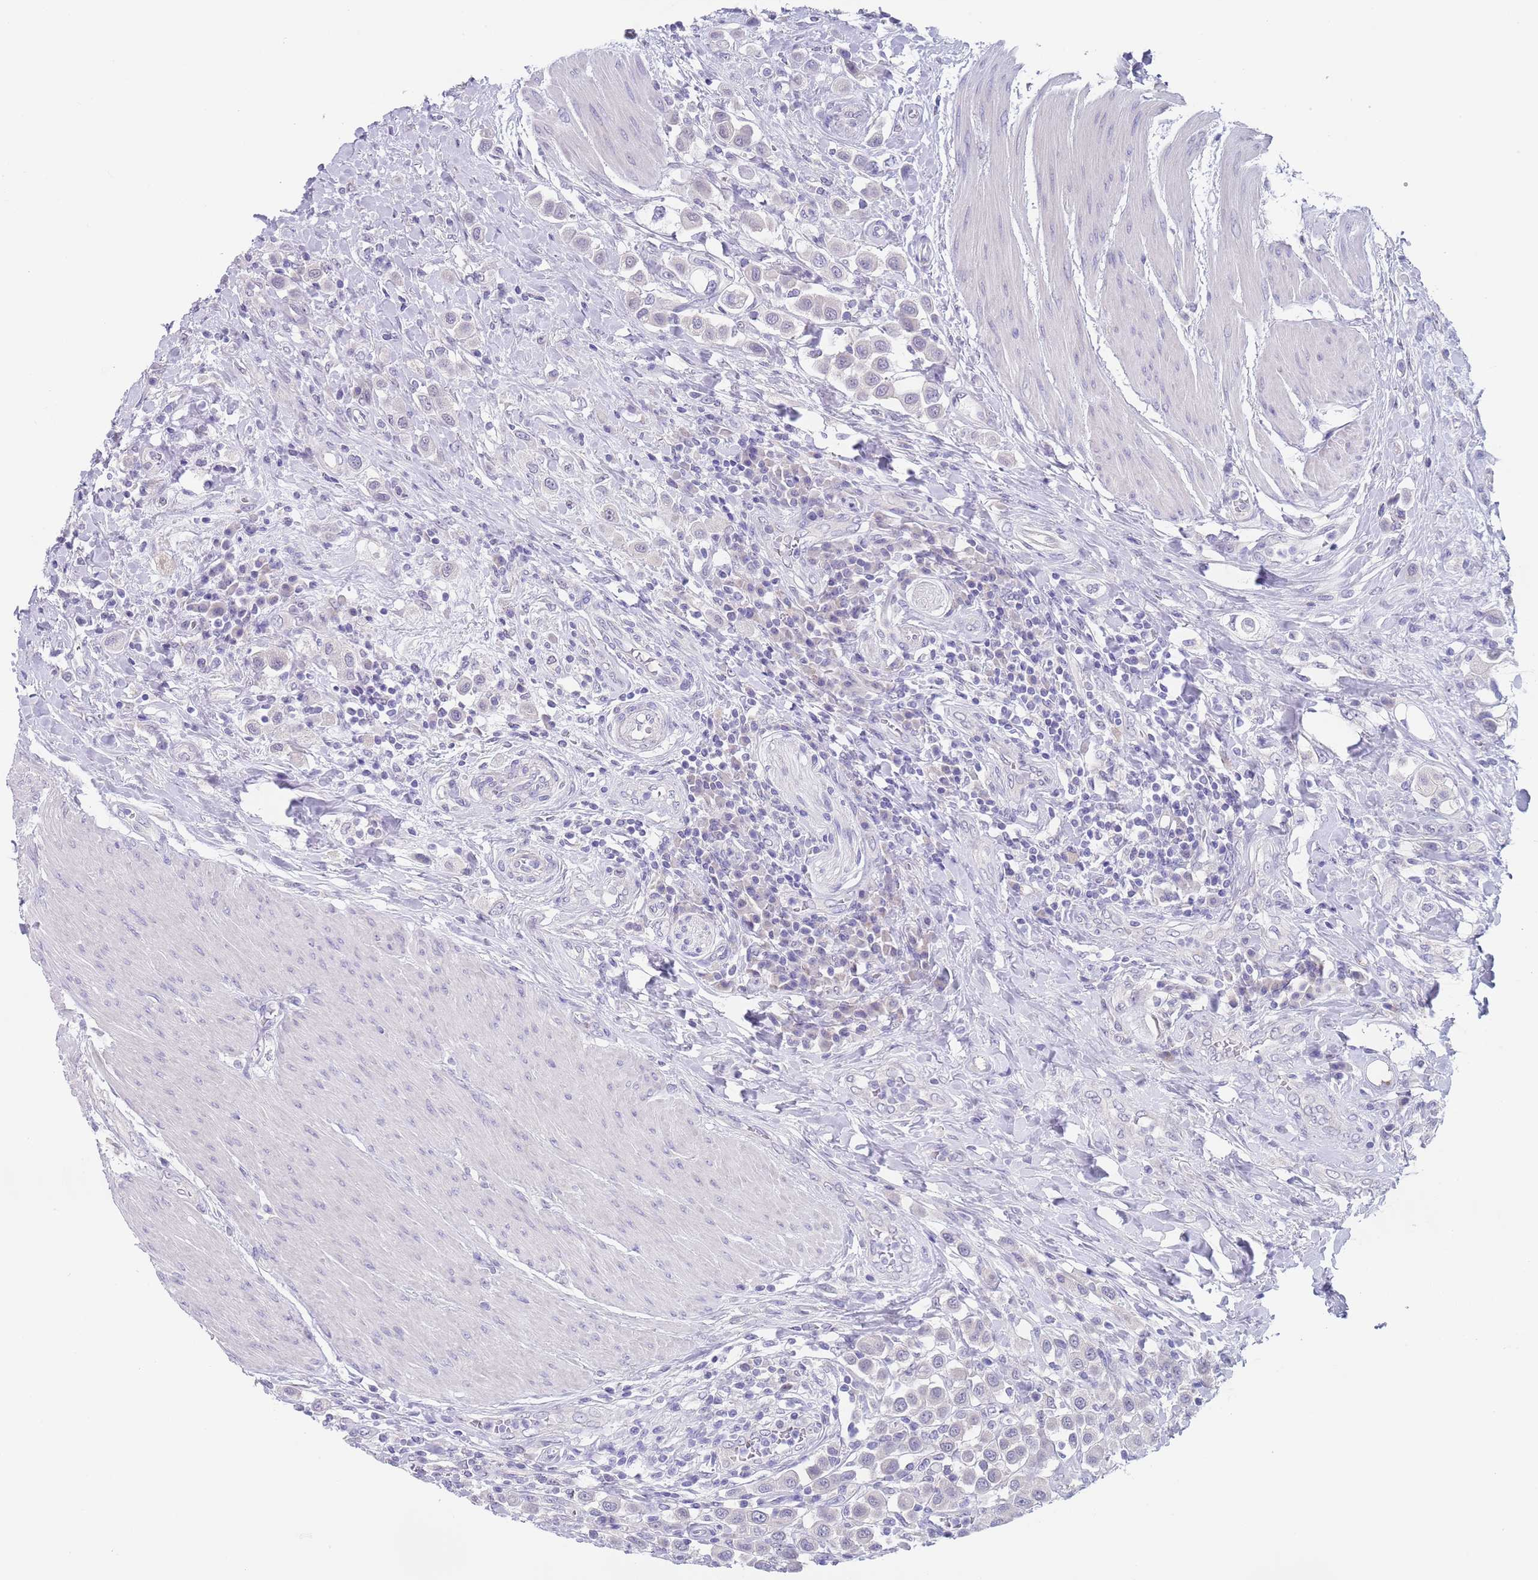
{"staining": {"intensity": "negative", "quantity": "none", "location": "none"}, "tissue": "urothelial cancer", "cell_type": "Tumor cells", "image_type": "cancer", "snomed": [{"axis": "morphology", "description": "Urothelial carcinoma, High grade"}, {"axis": "topography", "description": "Urinary bladder"}], "caption": "High magnification brightfield microscopy of urothelial cancer stained with DAB (3,3'-diaminobenzidine) (brown) and counterstained with hematoxylin (blue): tumor cells show no significant staining. Brightfield microscopy of immunohistochemistry (IHC) stained with DAB (3,3'-diaminobenzidine) (brown) and hematoxylin (blue), captured at high magnification.", "gene": "SPIRE2", "patient": {"sex": "male", "age": 50}}